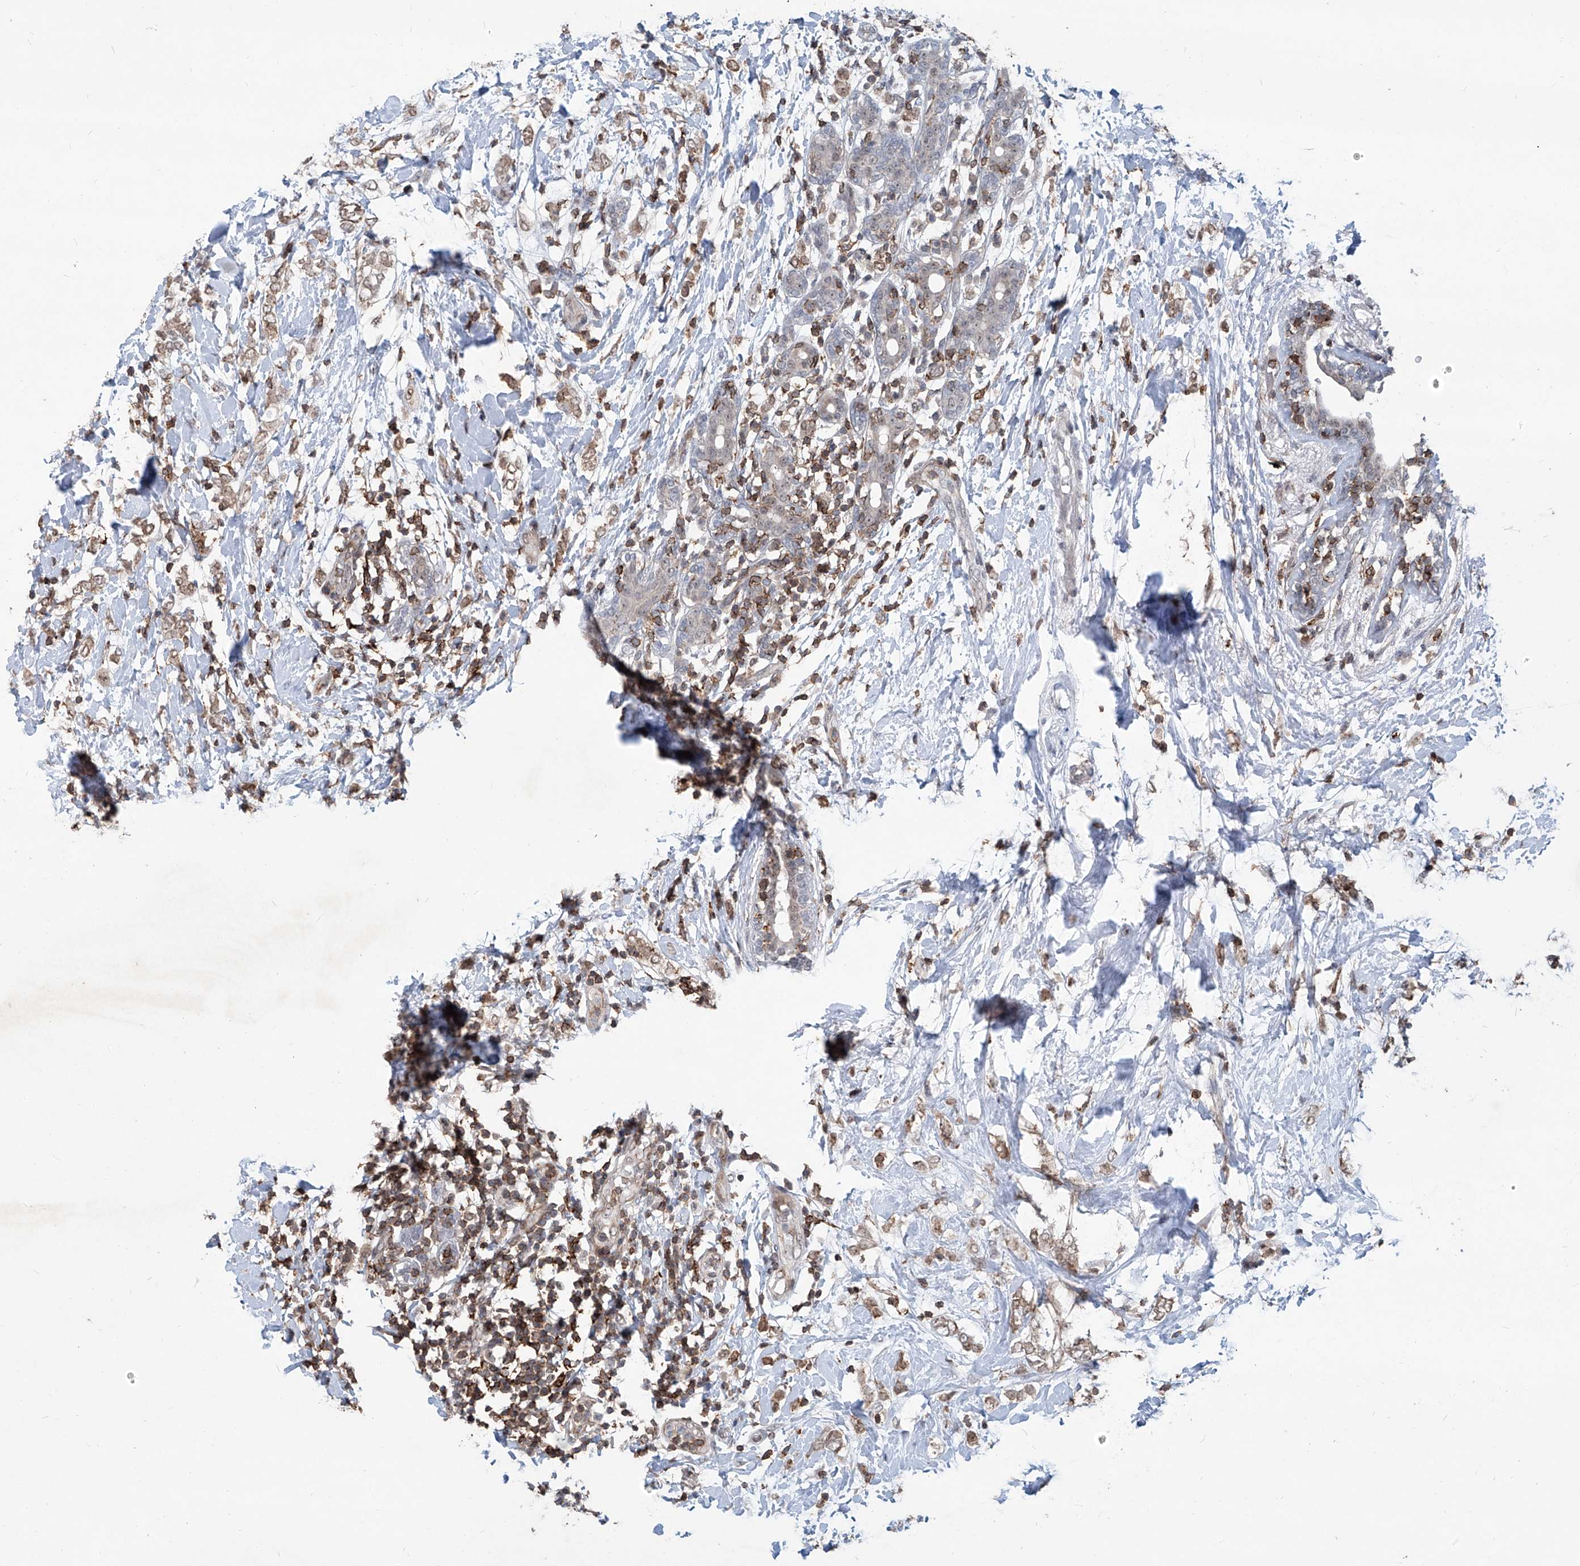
{"staining": {"intensity": "moderate", "quantity": "25%-75%", "location": "cytoplasmic/membranous"}, "tissue": "breast cancer", "cell_type": "Tumor cells", "image_type": "cancer", "snomed": [{"axis": "morphology", "description": "Normal tissue, NOS"}, {"axis": "morphology", "description": "Lobular carcinoma"}, {"axis": "topography", "description": "Breast"}], "caption": "The photomicrograph demonstrates staining of lobular carcinoma (breast), revealing moderate cytoplasmic/membranous protein positivity (brown color) within tumor cells.", "gene": "ZBTB48", "patient": {"sex": "female", "age": 47}}